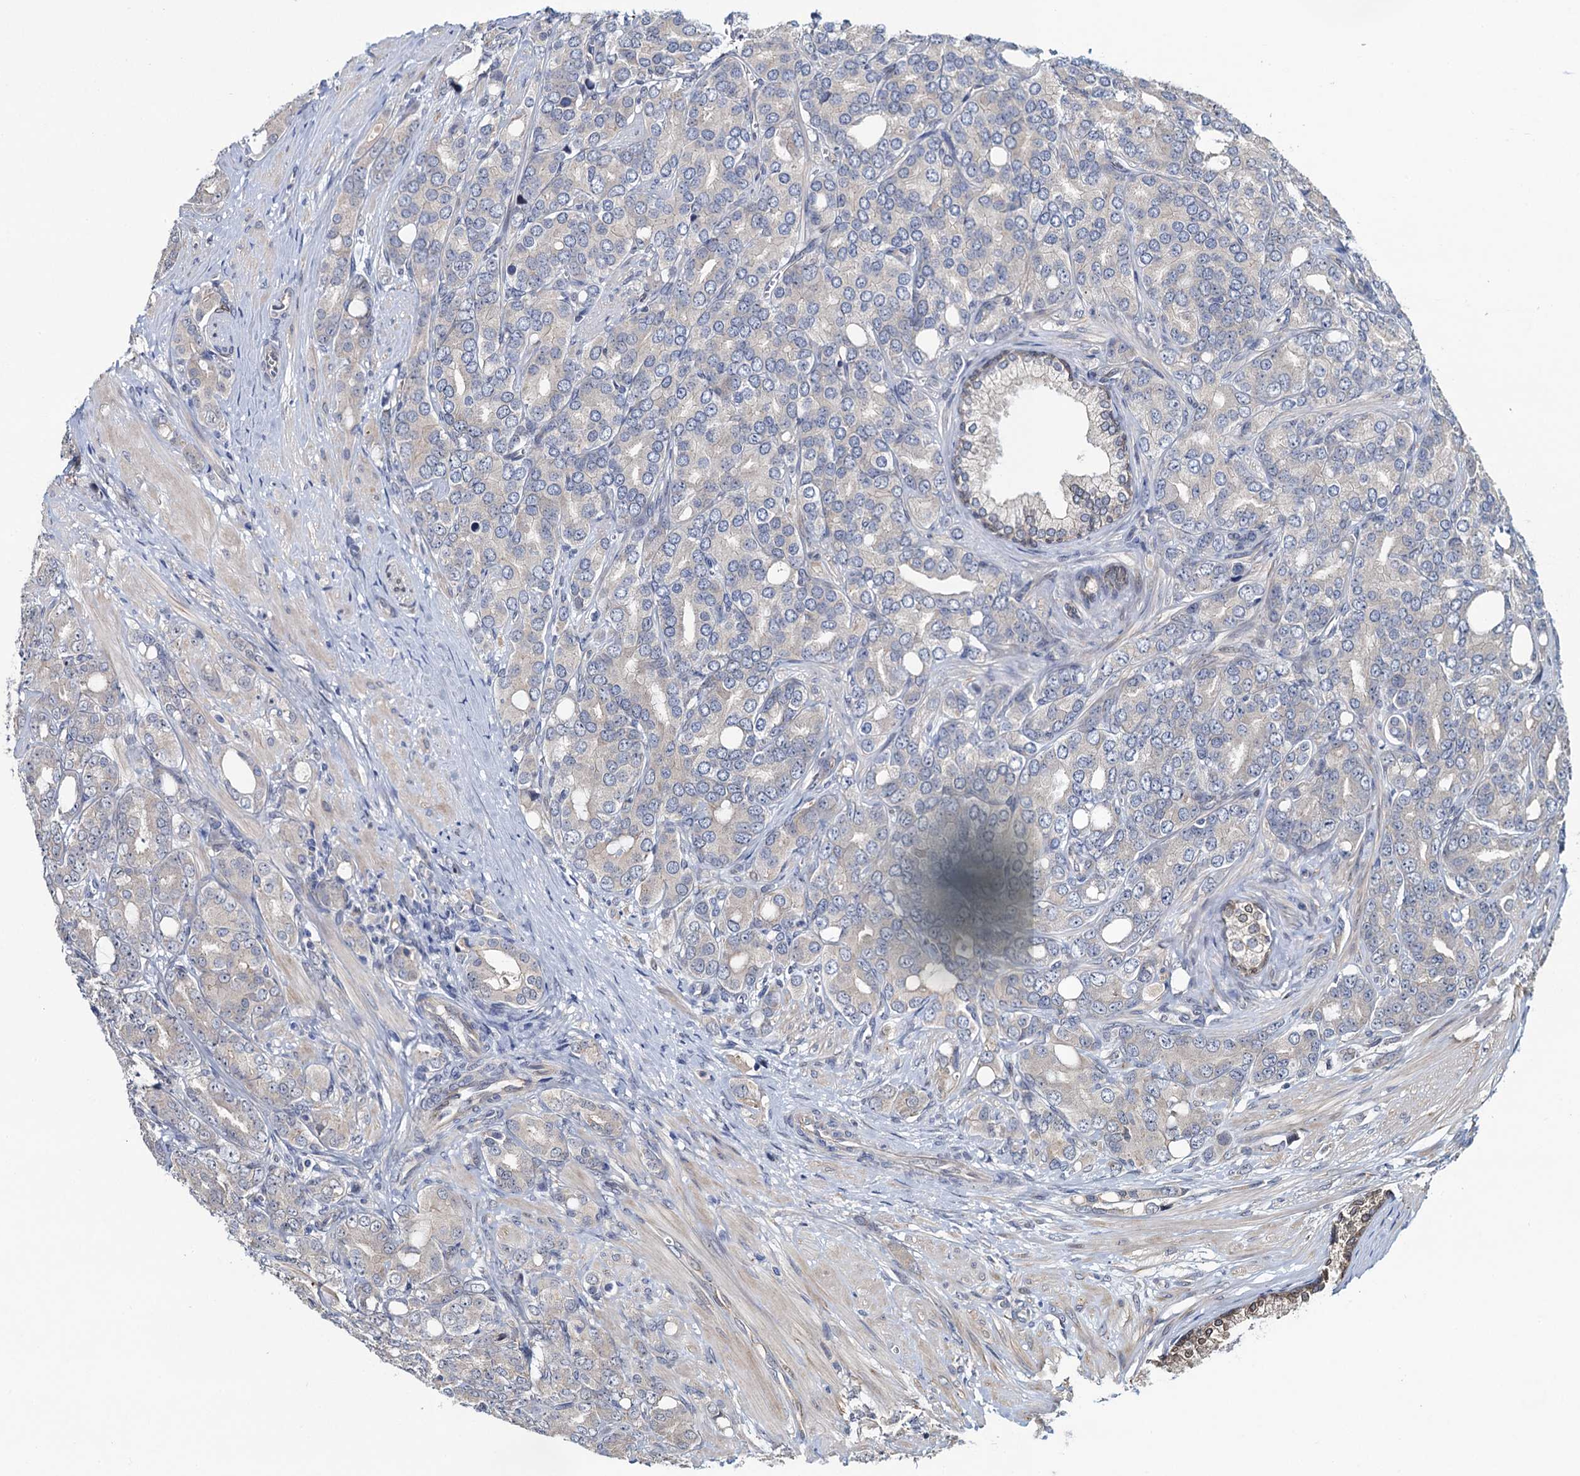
{"staining": {"intensity": "negative", "quantity": "none", "location": "none"}, "tissue": "prostate cancer", "cell_type": "Tumor cells", "image_type": "cancer", "snomed": [{"axis": "morphology", "description": "Adenocarcinoma, High grade"}, {"axis": "topography", "description": "Prostate"}], "caption": "High magnification brightfield microscopy of high-grade adenocarcinoma (prostate) stained with DAB (3,3'-diaminobenzidine) (brown) and counterstained with hematoxylin (blue): tumor cells show no significant expression.", "gene": "EVX2", "patient": {"sex": "male", "age": 62}}